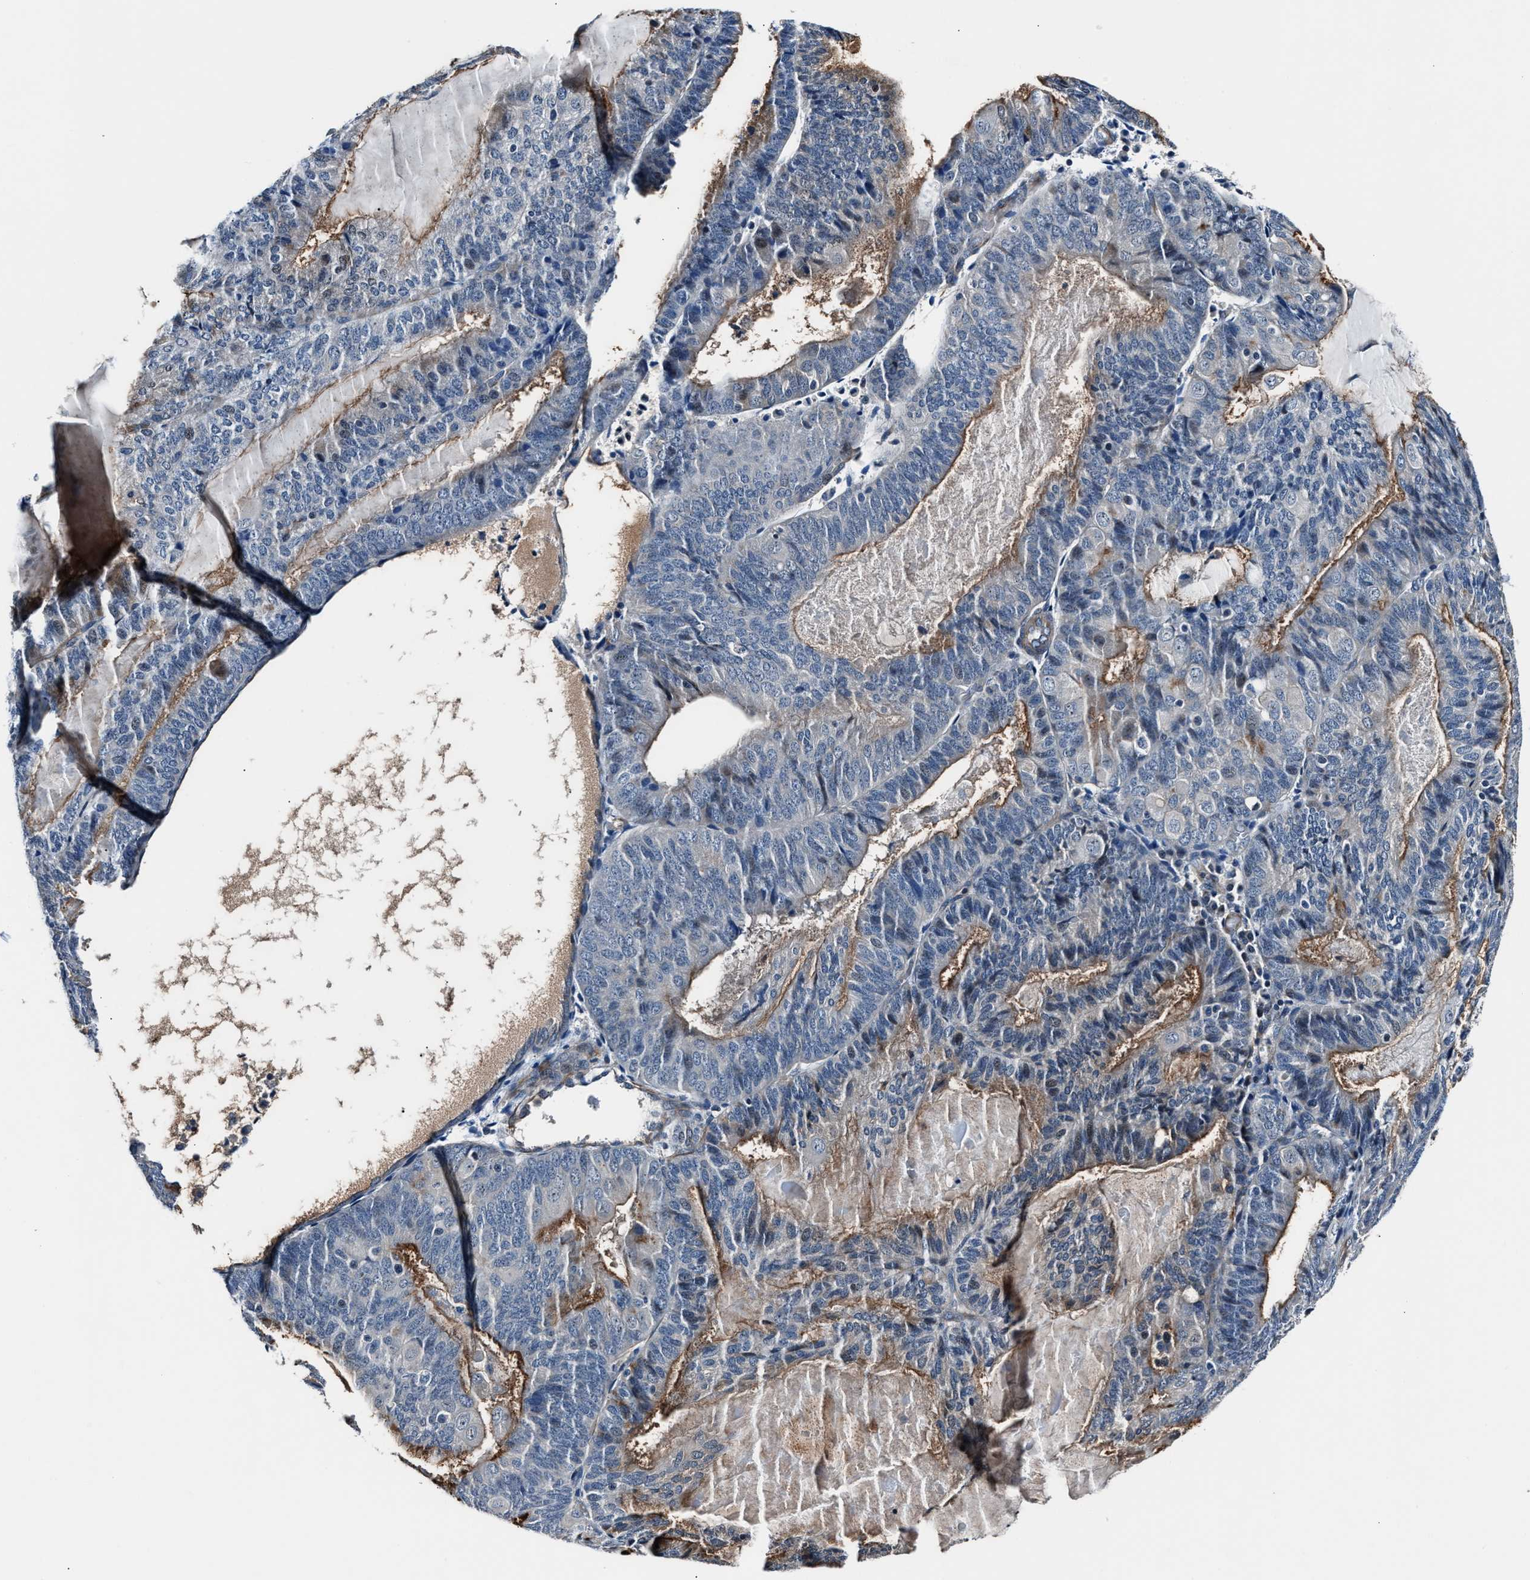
{"staining": {"intensity": "moderate", "quantity": "<25%", "location": "cytoplasmic/membranous"}, "tissue": "endometrial cancer", "cell_type": "Tumor cells", "image_type": "cancer", "snomed": [{"axis": "morphology", "description": "Adenocarcinoma, NOS"}, {"axis": "topography", "description": "Endometrium"}], "caption": "The histopathology image displays immunohistochemical staining of endometrial cancer (adenocarcinoma). There is moderate cytoplasmic/membranous expression is appreciated in approximately <25% of tumor cells.", "gene": "MPDZ", "patient": {"sex": "female", "age": 81}}